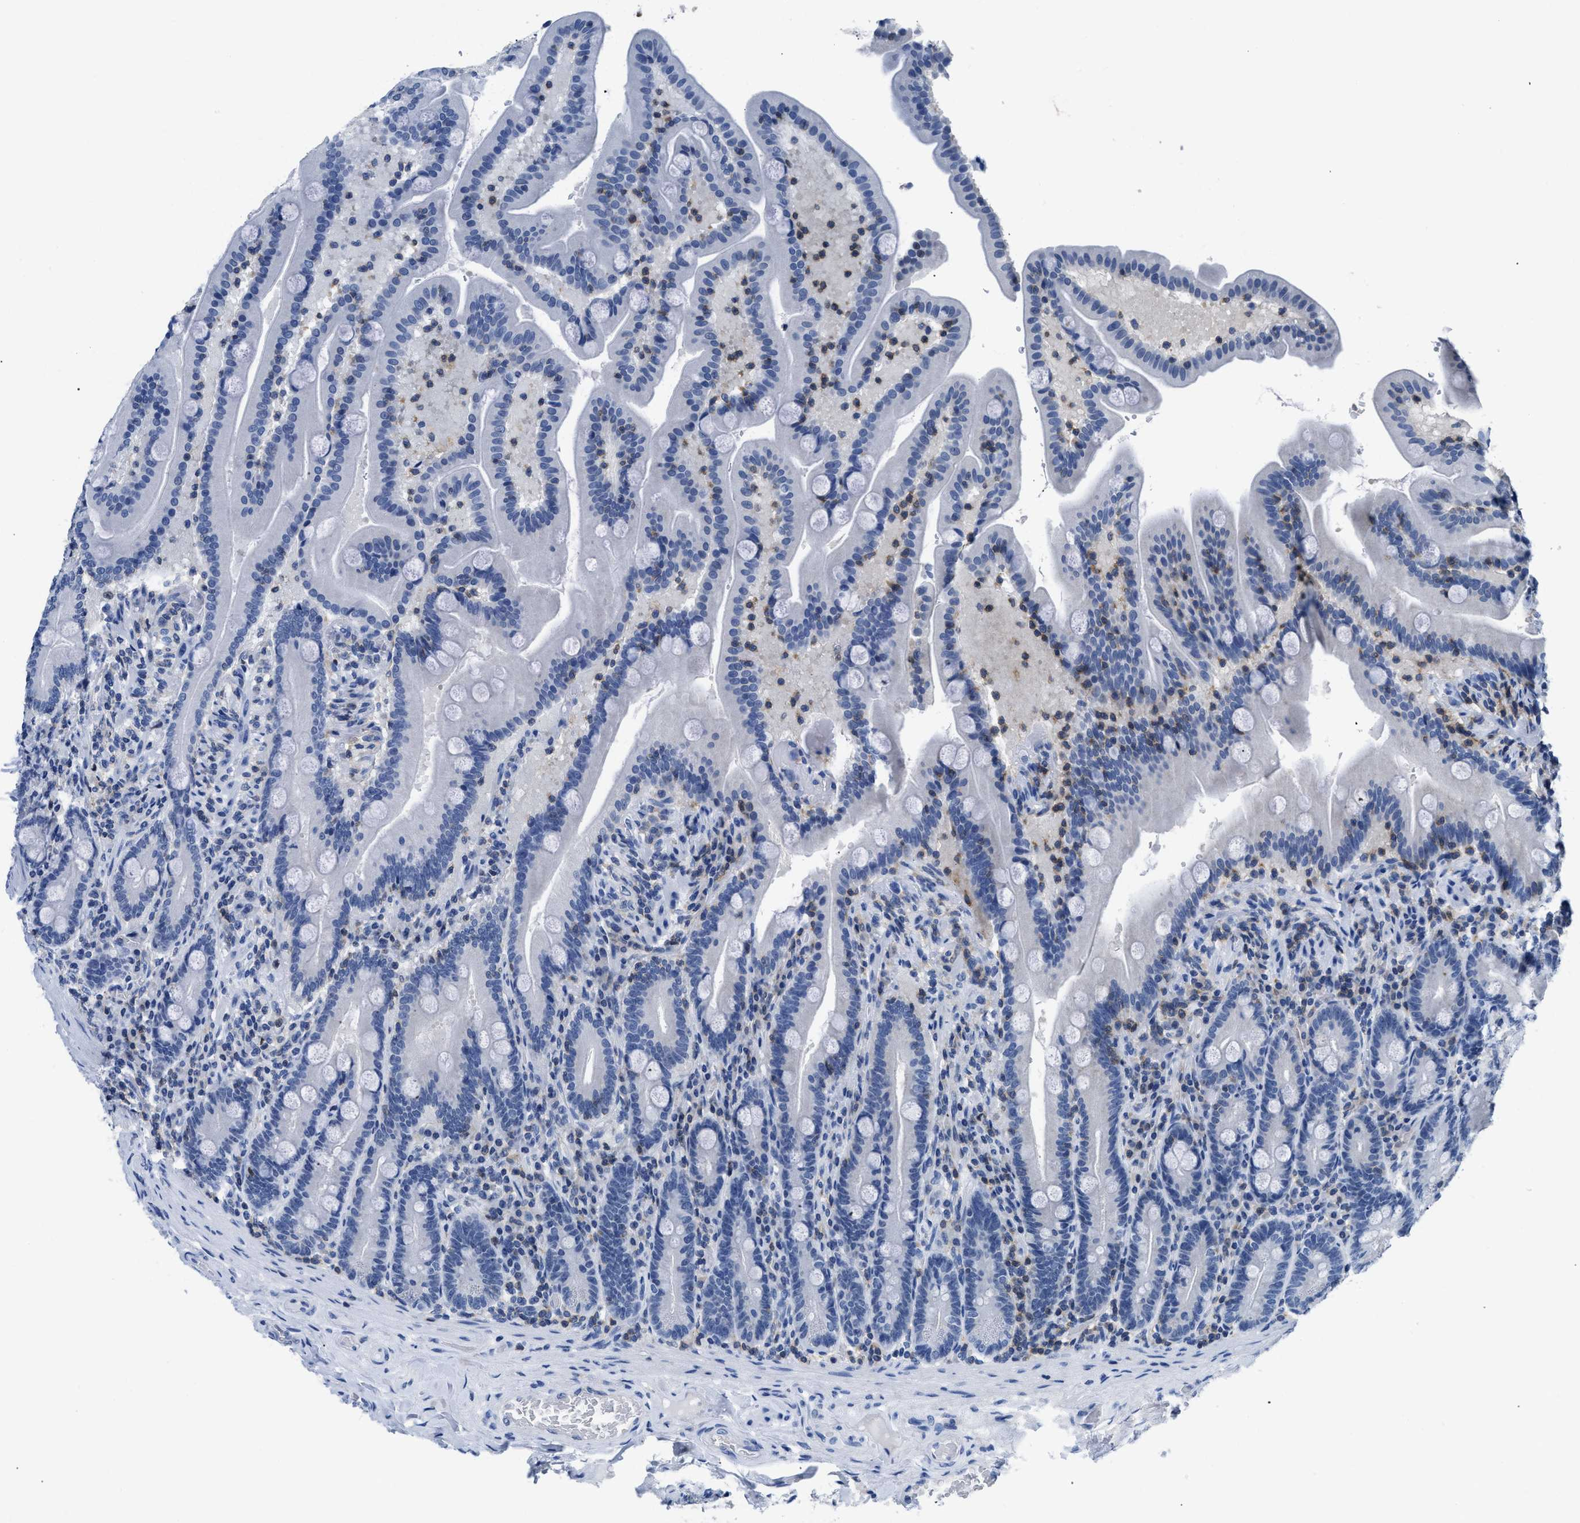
{"staining": {"intensity": "negative", "quantity": "none", "location": "none"}, "tissue": "duodenum", "cell_type": "Glandular cells", "image_type": "normal", "snomed": [{"axis": "morphology", "description": "Normal tissue, NOS"}, {"axis": "topography", "description": "Duodenum"}], "caption": "An IHC histopathology image of benign duodenum is shown. There is no staining in glandular cells of duodenum.", "gene": "NFATC2", "patient": {"sex": "male", "age": 54}}